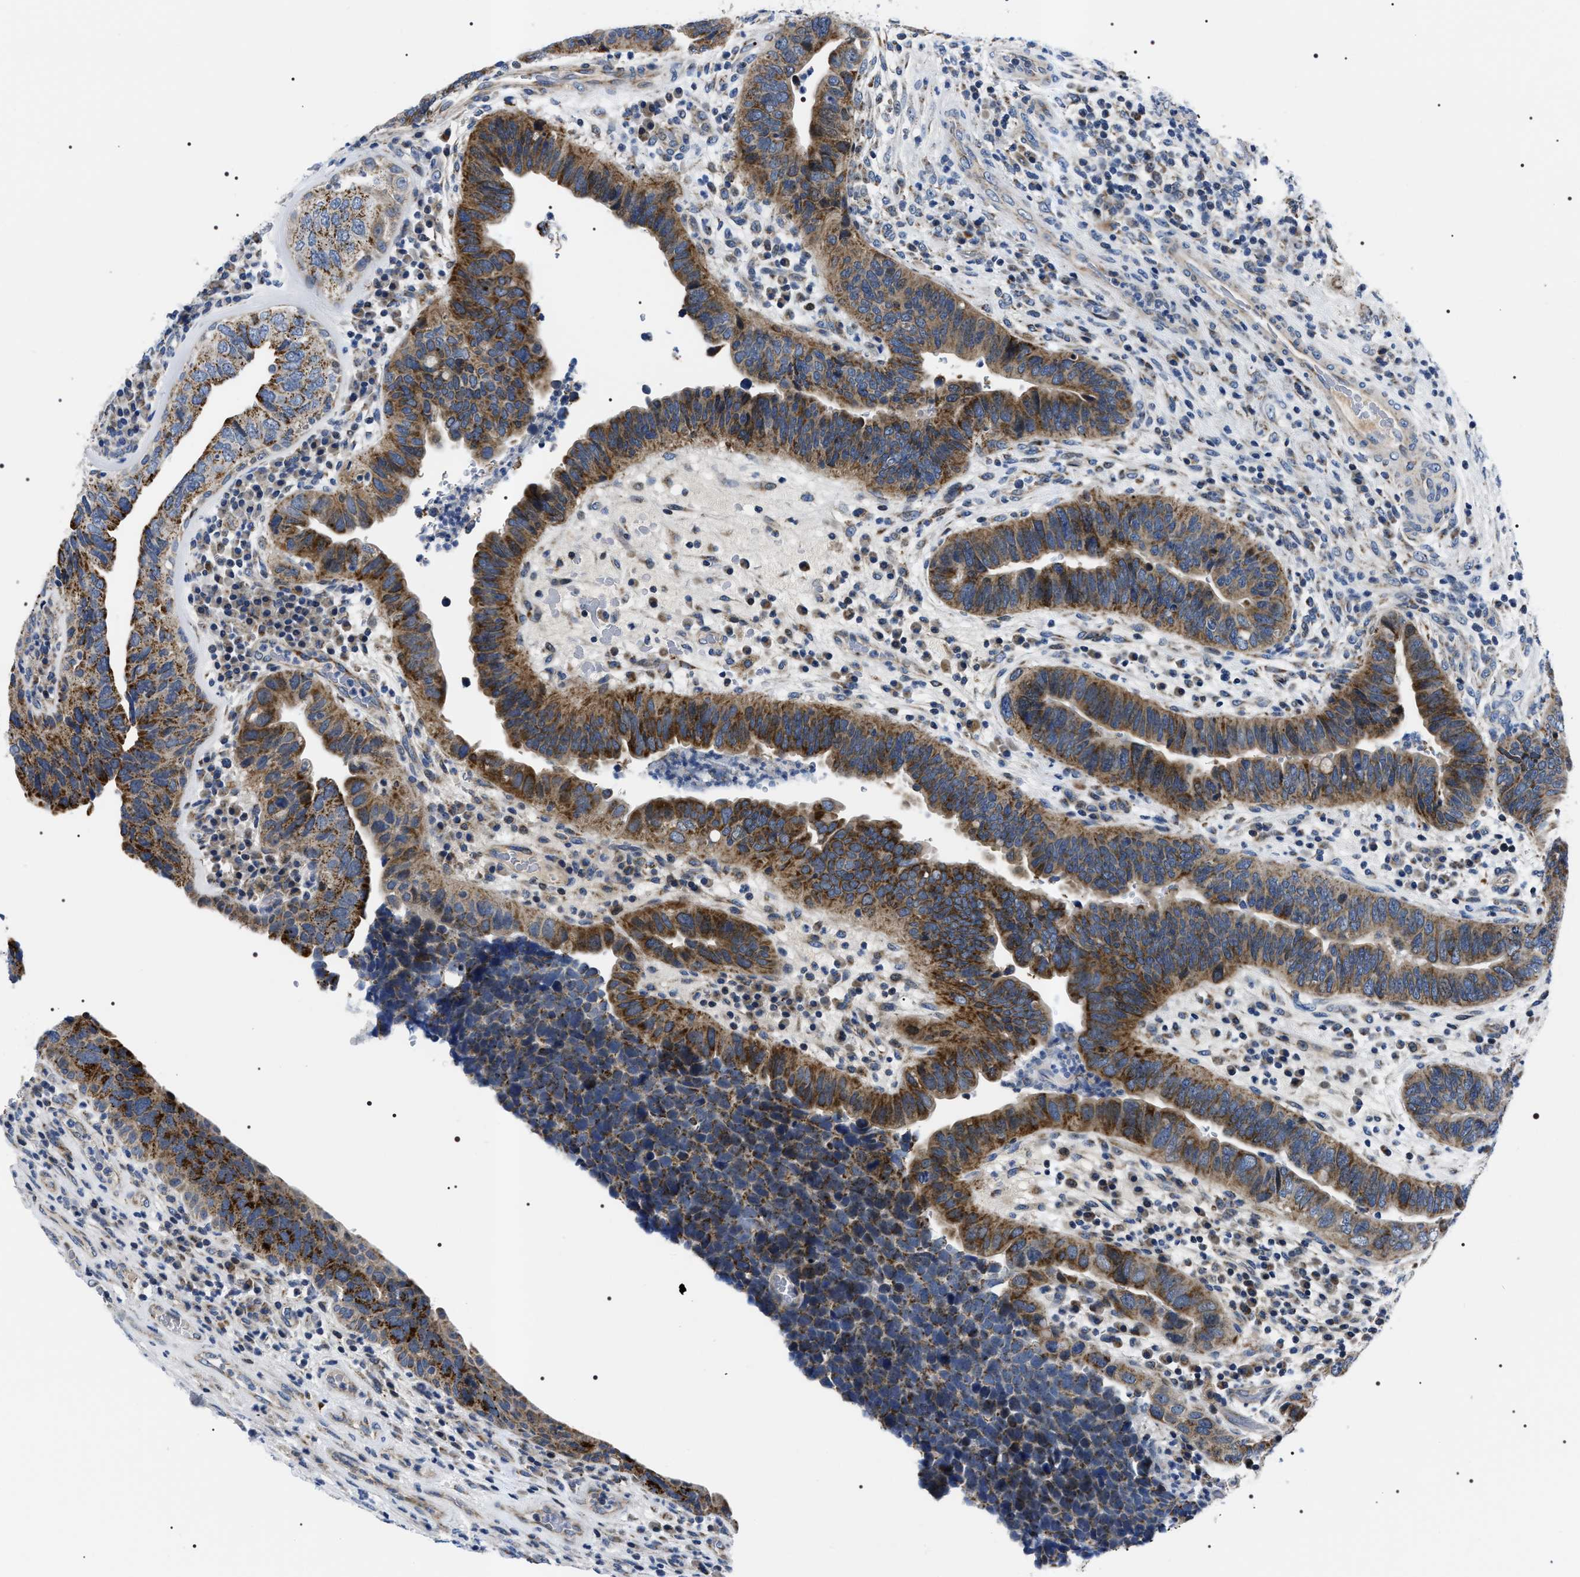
{"staining": {"intensity": "moderate", "quantity": ">75%", "location": "cytoplasmic/membranous"}, "tissue": "urothelial cancer", "cell_type": "Tumor cells", "image_type": "cancer", "snomed": [{"axis": "morphology", "description": "Urothelial carcinoma, High grade"}, {"axis": "topography", "description": "Urinary bladder"}], "caption": "This is an image of IHC staining of high-grade urothelial carcinoma, which shows moderate positivity in the cytoplasmic/membranous of tumor cells.", "gene": "NTMT1", "patient": {"sex": "female", "age": 82}}